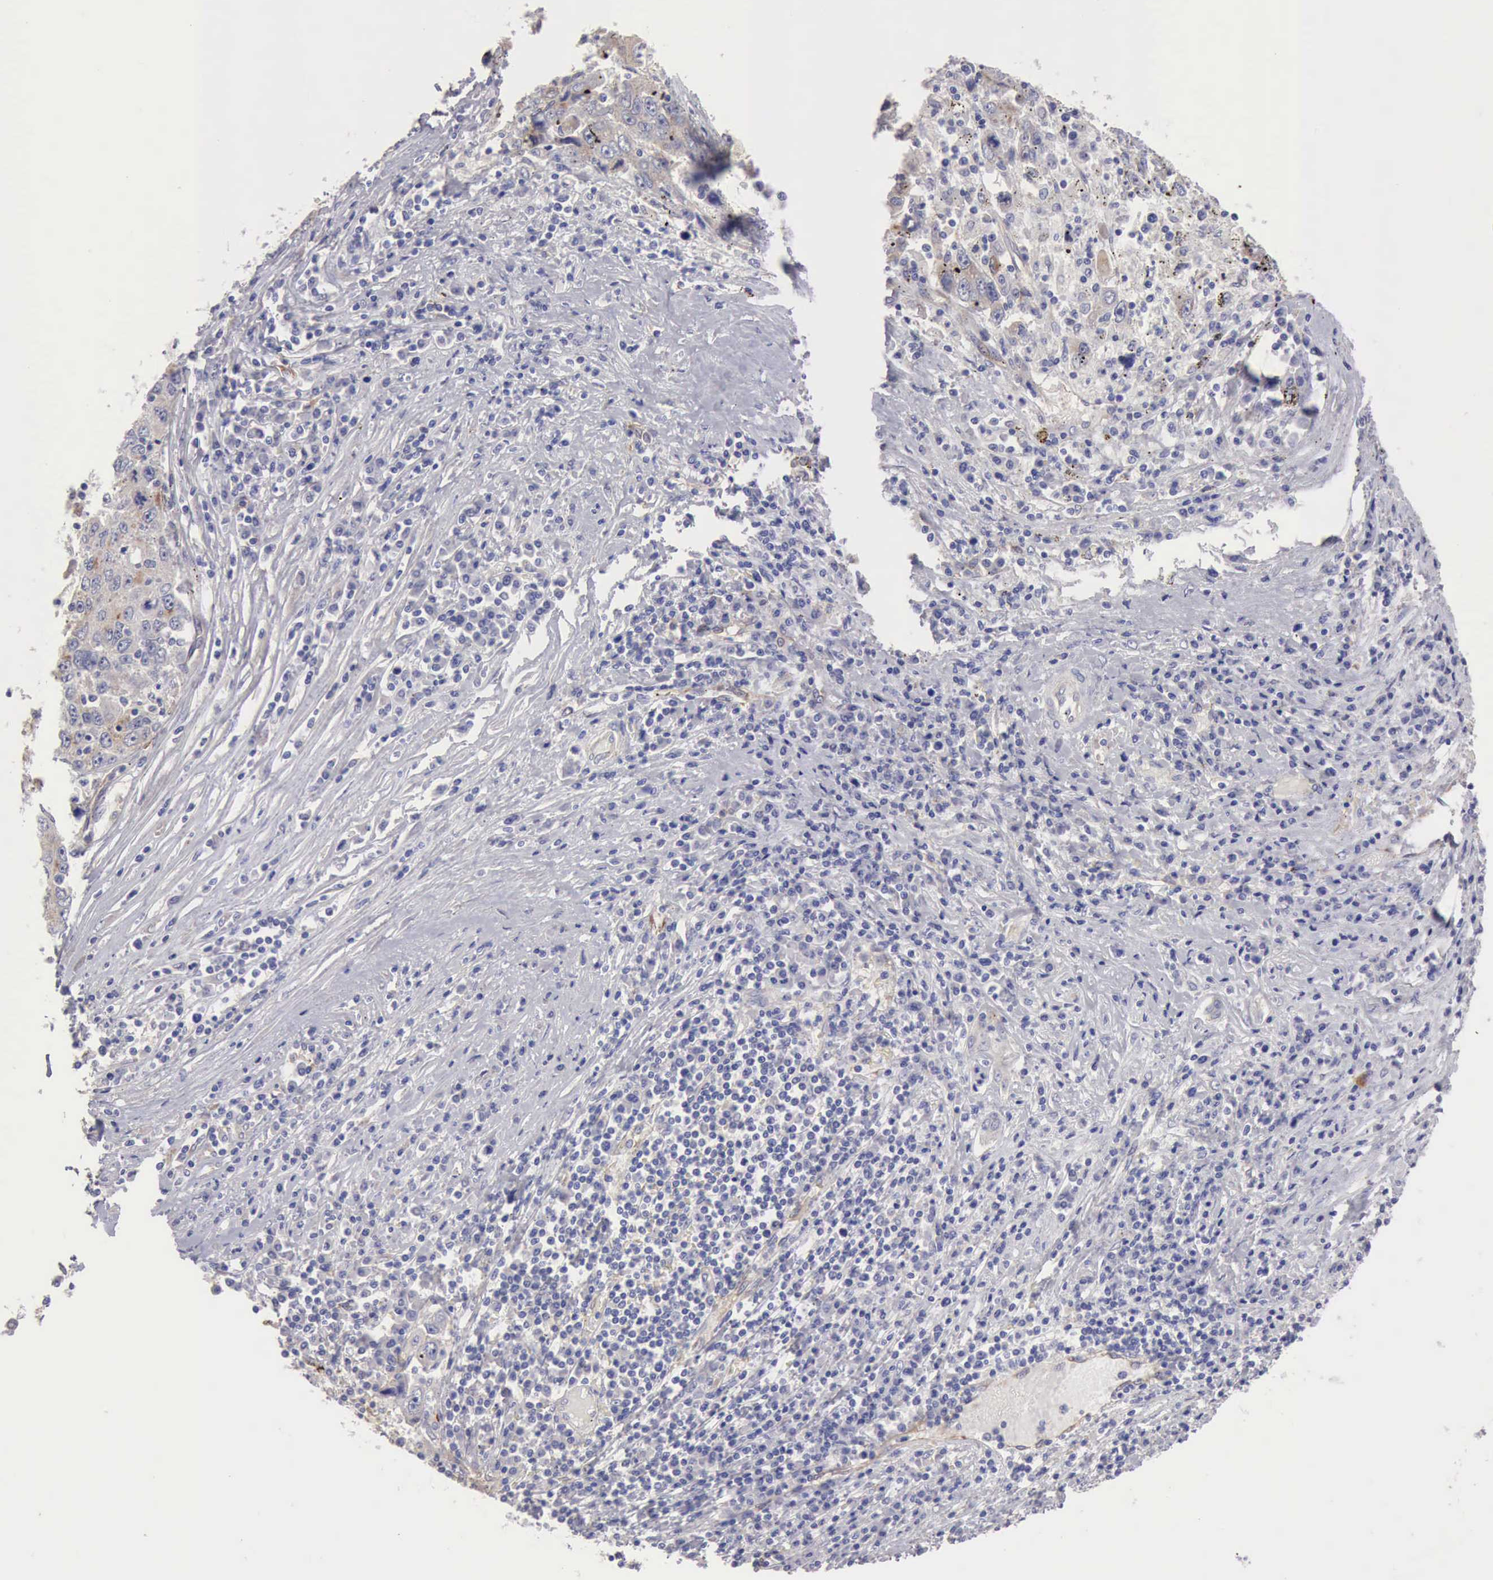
{"staining": {"intensity": "negative", "quantity": "none", "location": "none"}, "tissue": "liver cancer", "cell_type": "Tumor cells", "image_type": "cancer", "snomed": [{"axis": "morphology", "description": "Carcinoma, Hepatocellular, NOS"}, {"axis": "topography", "description": "Liver"}], "caption": "Immunohistochemistry (IHC) histopathology image of neoplastic tissue: human liver cancer (hepatocellular carcinoma) stained with DAB shows no significant protein positivity in tumor cells.", "gene": "APP", "patient": {"sex": "male", "age": 49}}